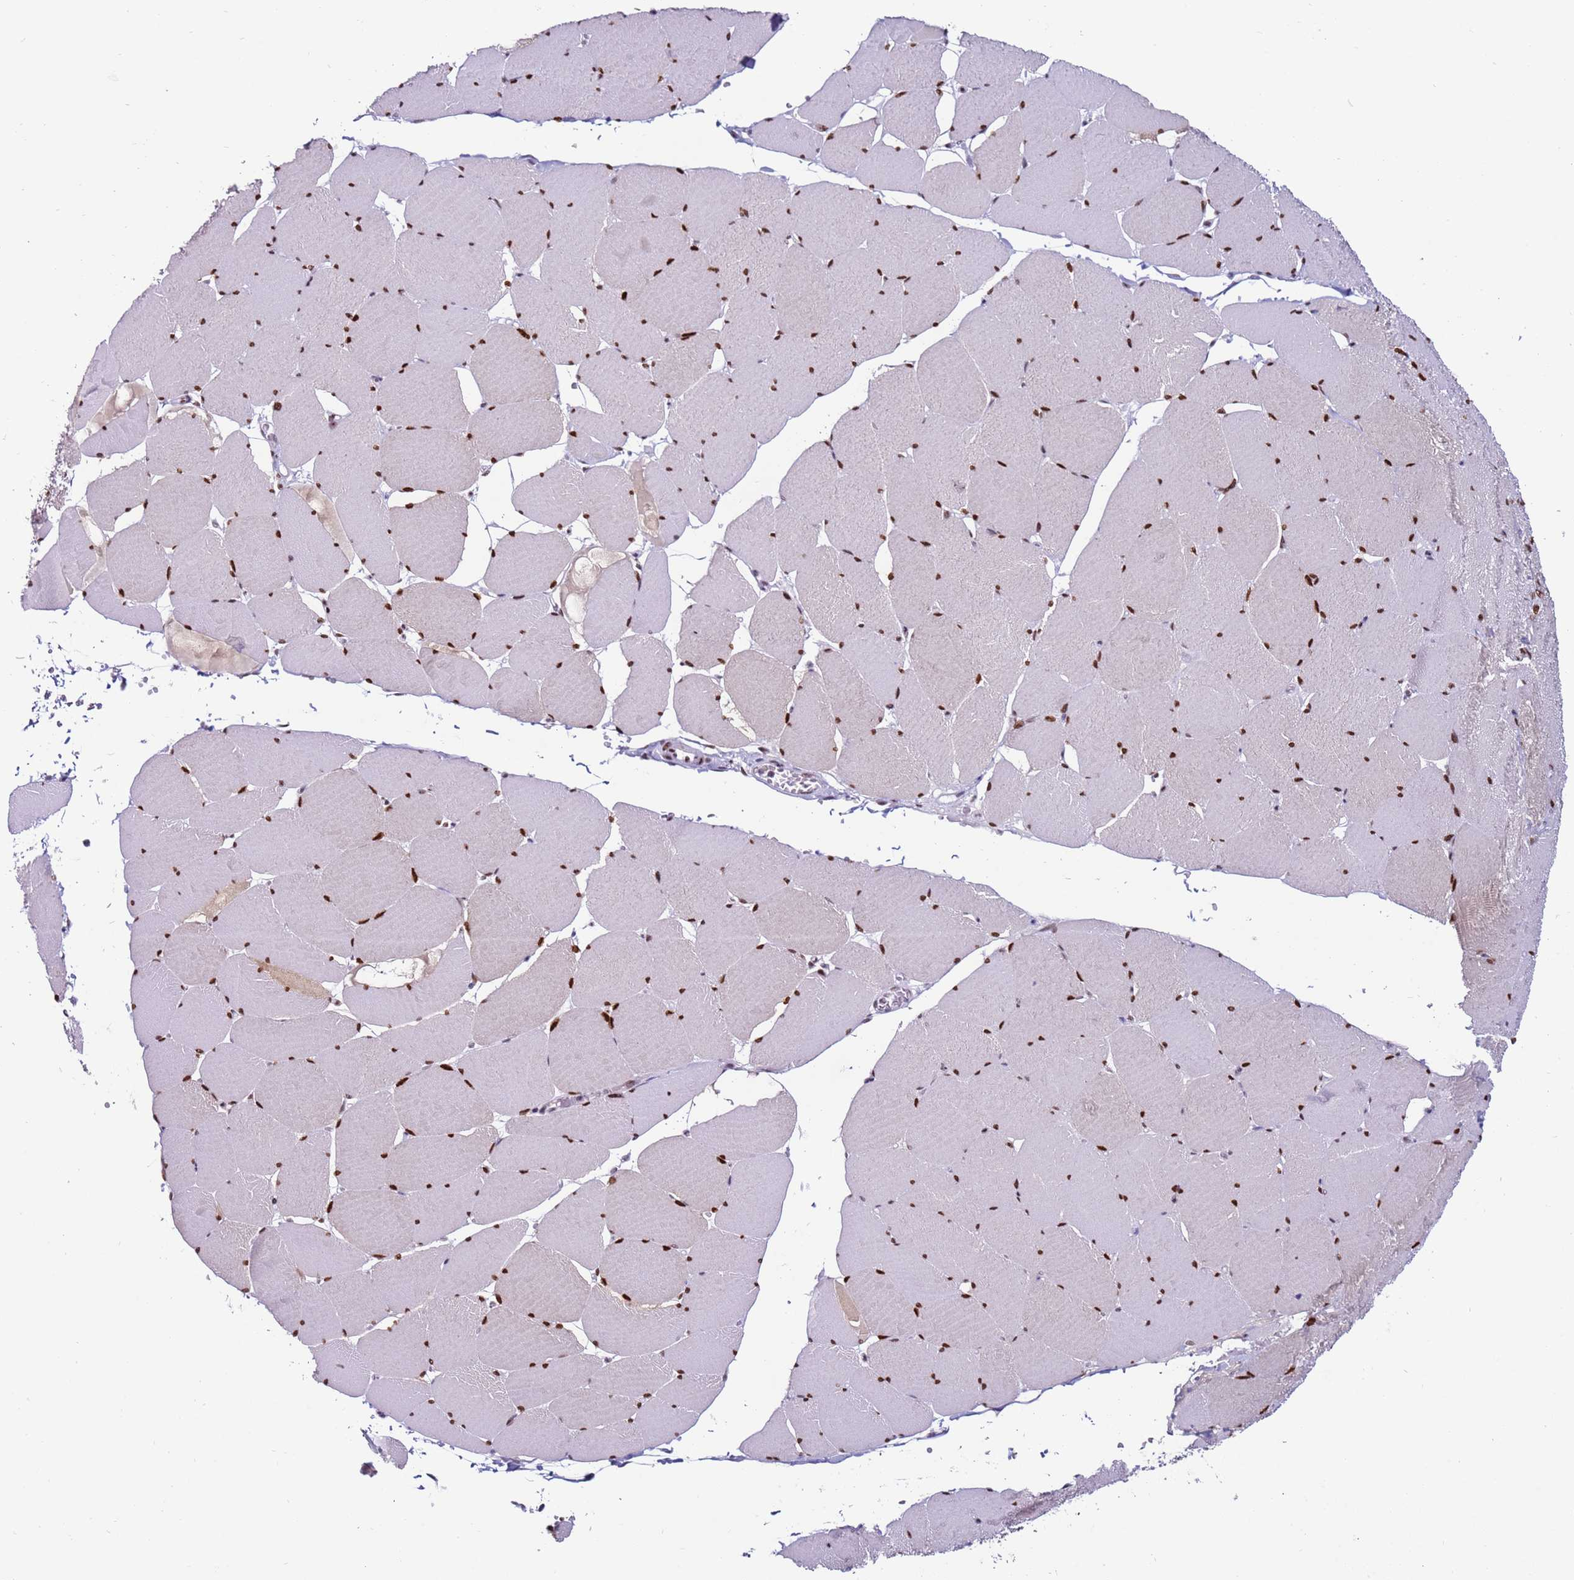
{"staining": {"intensity": "strong", "quantity": ">75%", "location": "nuclear"}, "tissue": "skeletal muscle", "cell_type": "Myocytes", "image_type": "normal", "snomed": [{"axis": "morphology", "description": "Normal tissue, NOS"}, {"axis": "topography", "description": "Skeletal muscle"}, {"axis": "topography", "description": "Head-Neck"}], "caption": "IHC micrograph of unremarkable skeletal muscle stained for a protein (brown), which demonstrates high levels of strong nuclear expression in about >75% of myocytes.", "gene": "KPNA4", "patient": {"sex": "male", "age": 66}}